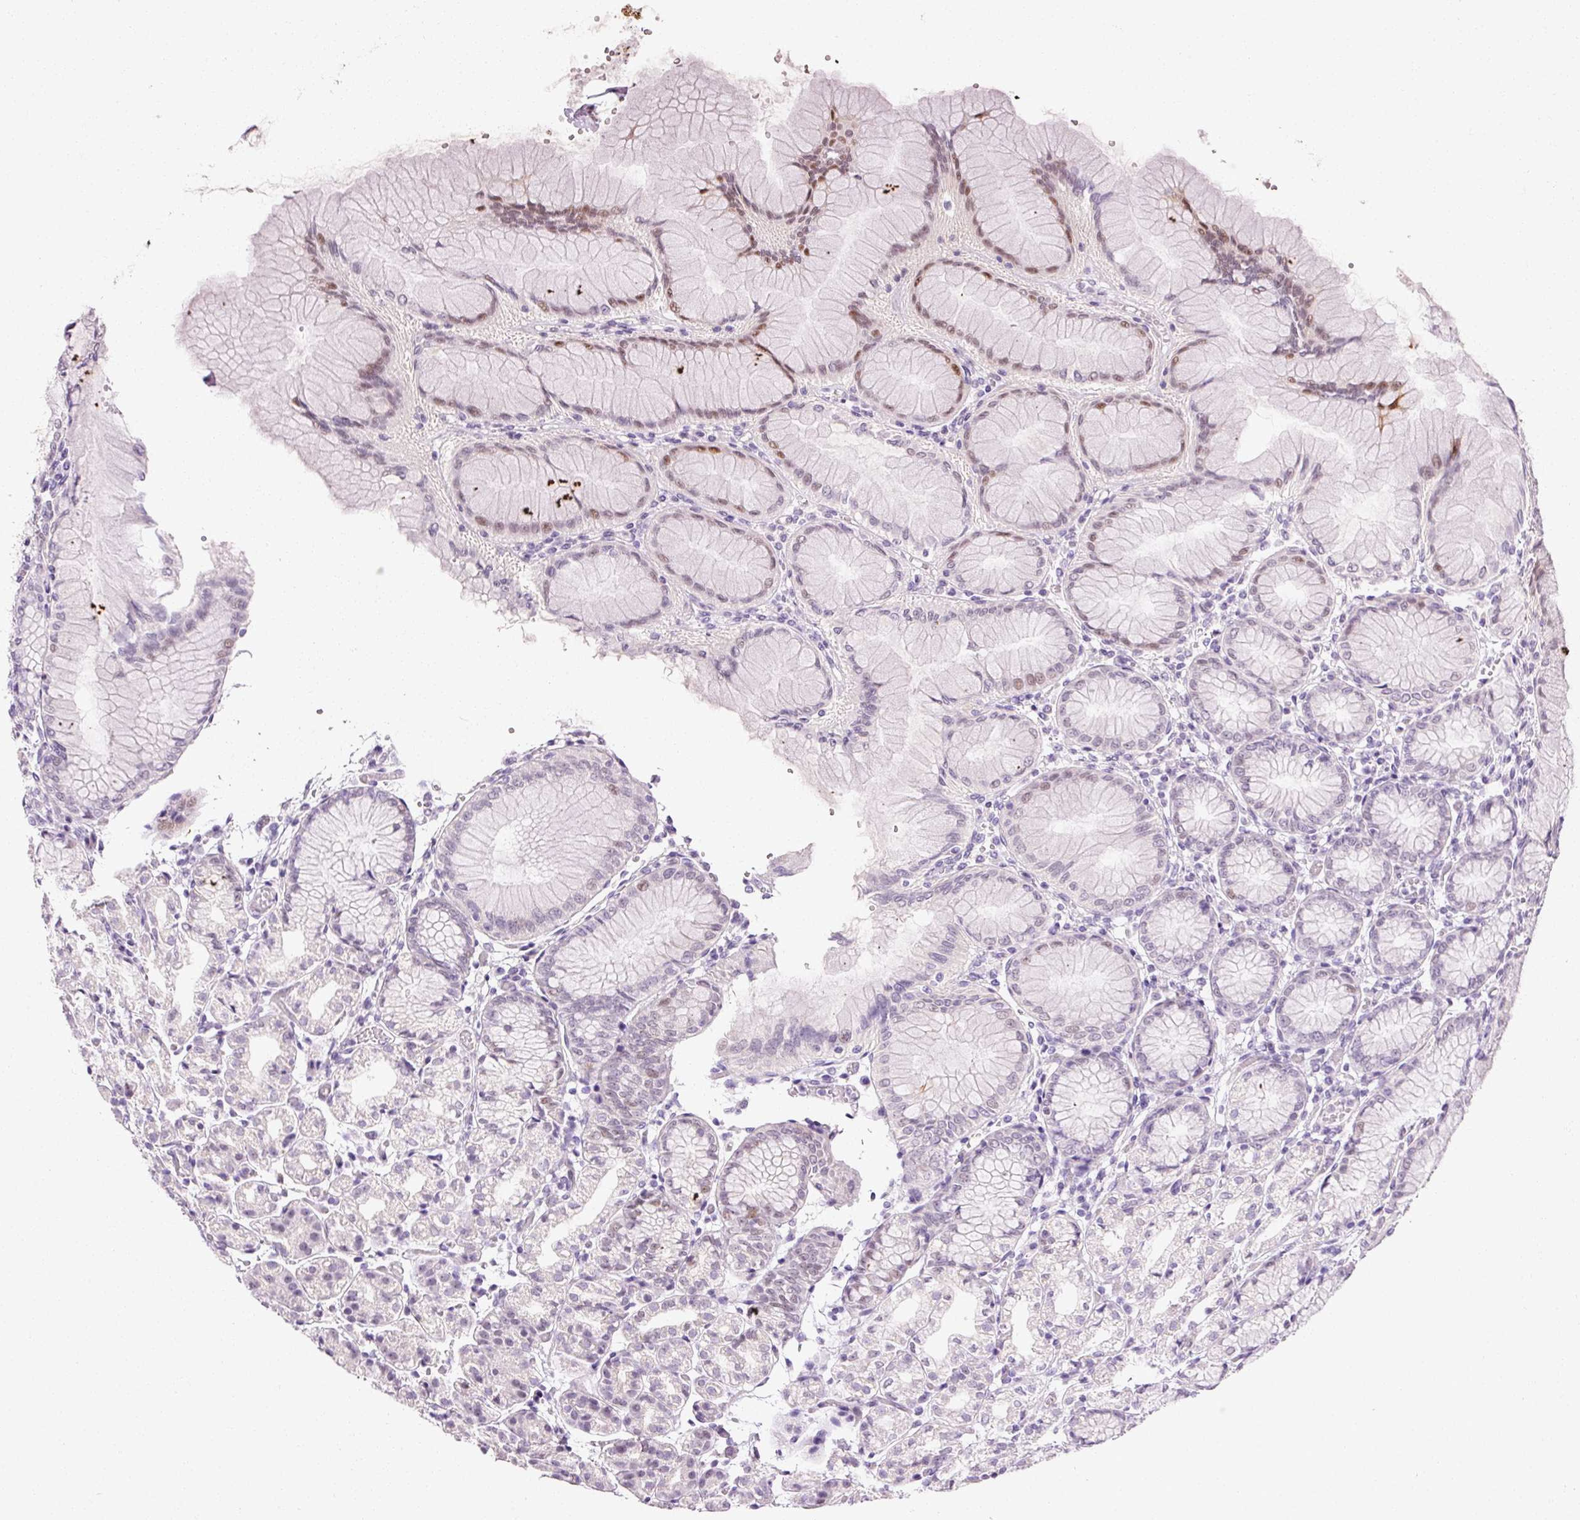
{"staining": {"intensity": "strong", "quantity": "<25%", "location": "cytoplasmic/membranous,nuclear"}, "tissue": "stomach", "cell_type": "Glandular cells", "image_type": "normal", "snomed": [{"axis": "morphology", "description": "Normal tissue, NOS"}, {"axis": "topography", "description": "Stomach"}], "caption": "This photomicrograph displays IHC staining of benign stomach, with medium strong cytoplasmic/membranous,nuclear expression in about <25% of glandular cells.", "gene": "ANKRD20A1", "patient": {"sex": "female", "age": 57}}